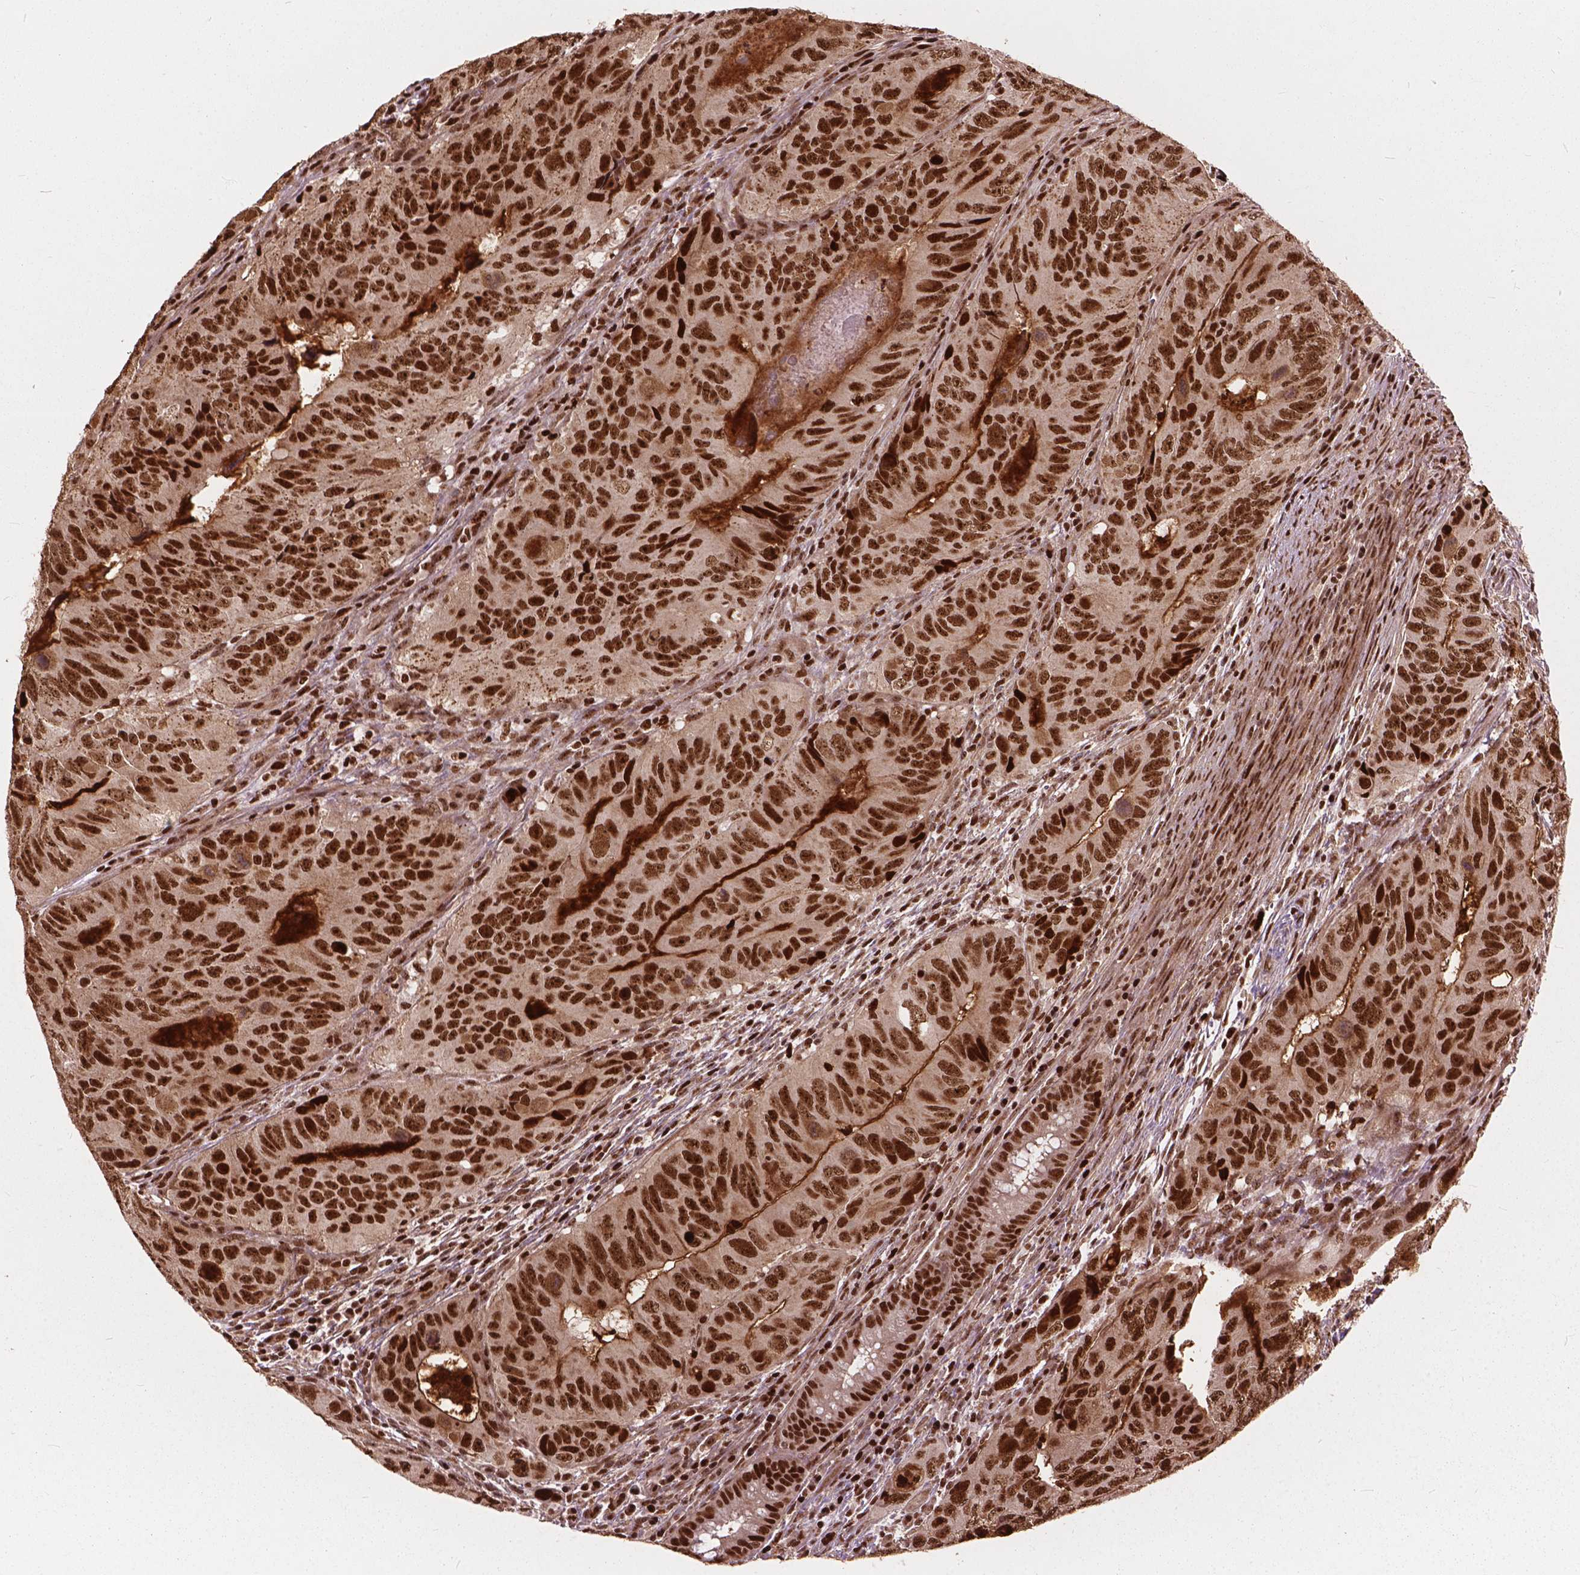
{"staining": {"intensity": "moderate", "quantity": ">75%", "location": "nuclear"}, "tissue": "colorectal cancer", "cell_type": "Tumor cells", "image_type": "cancer", "snomed": [{"axis": "morphology", "description": "Adenocarcinoma, NOS"}, {"axis": "topography", "description": "Colon"}], "caption": "Protein expression by immunohistochemistry (IHC) shows moderate nuclear positivity in approximately >75% of tumor cells in colorectal adenocarcinoma.", "gene": "ANP32B", "patient": {"sex": "male", "age": 79}}